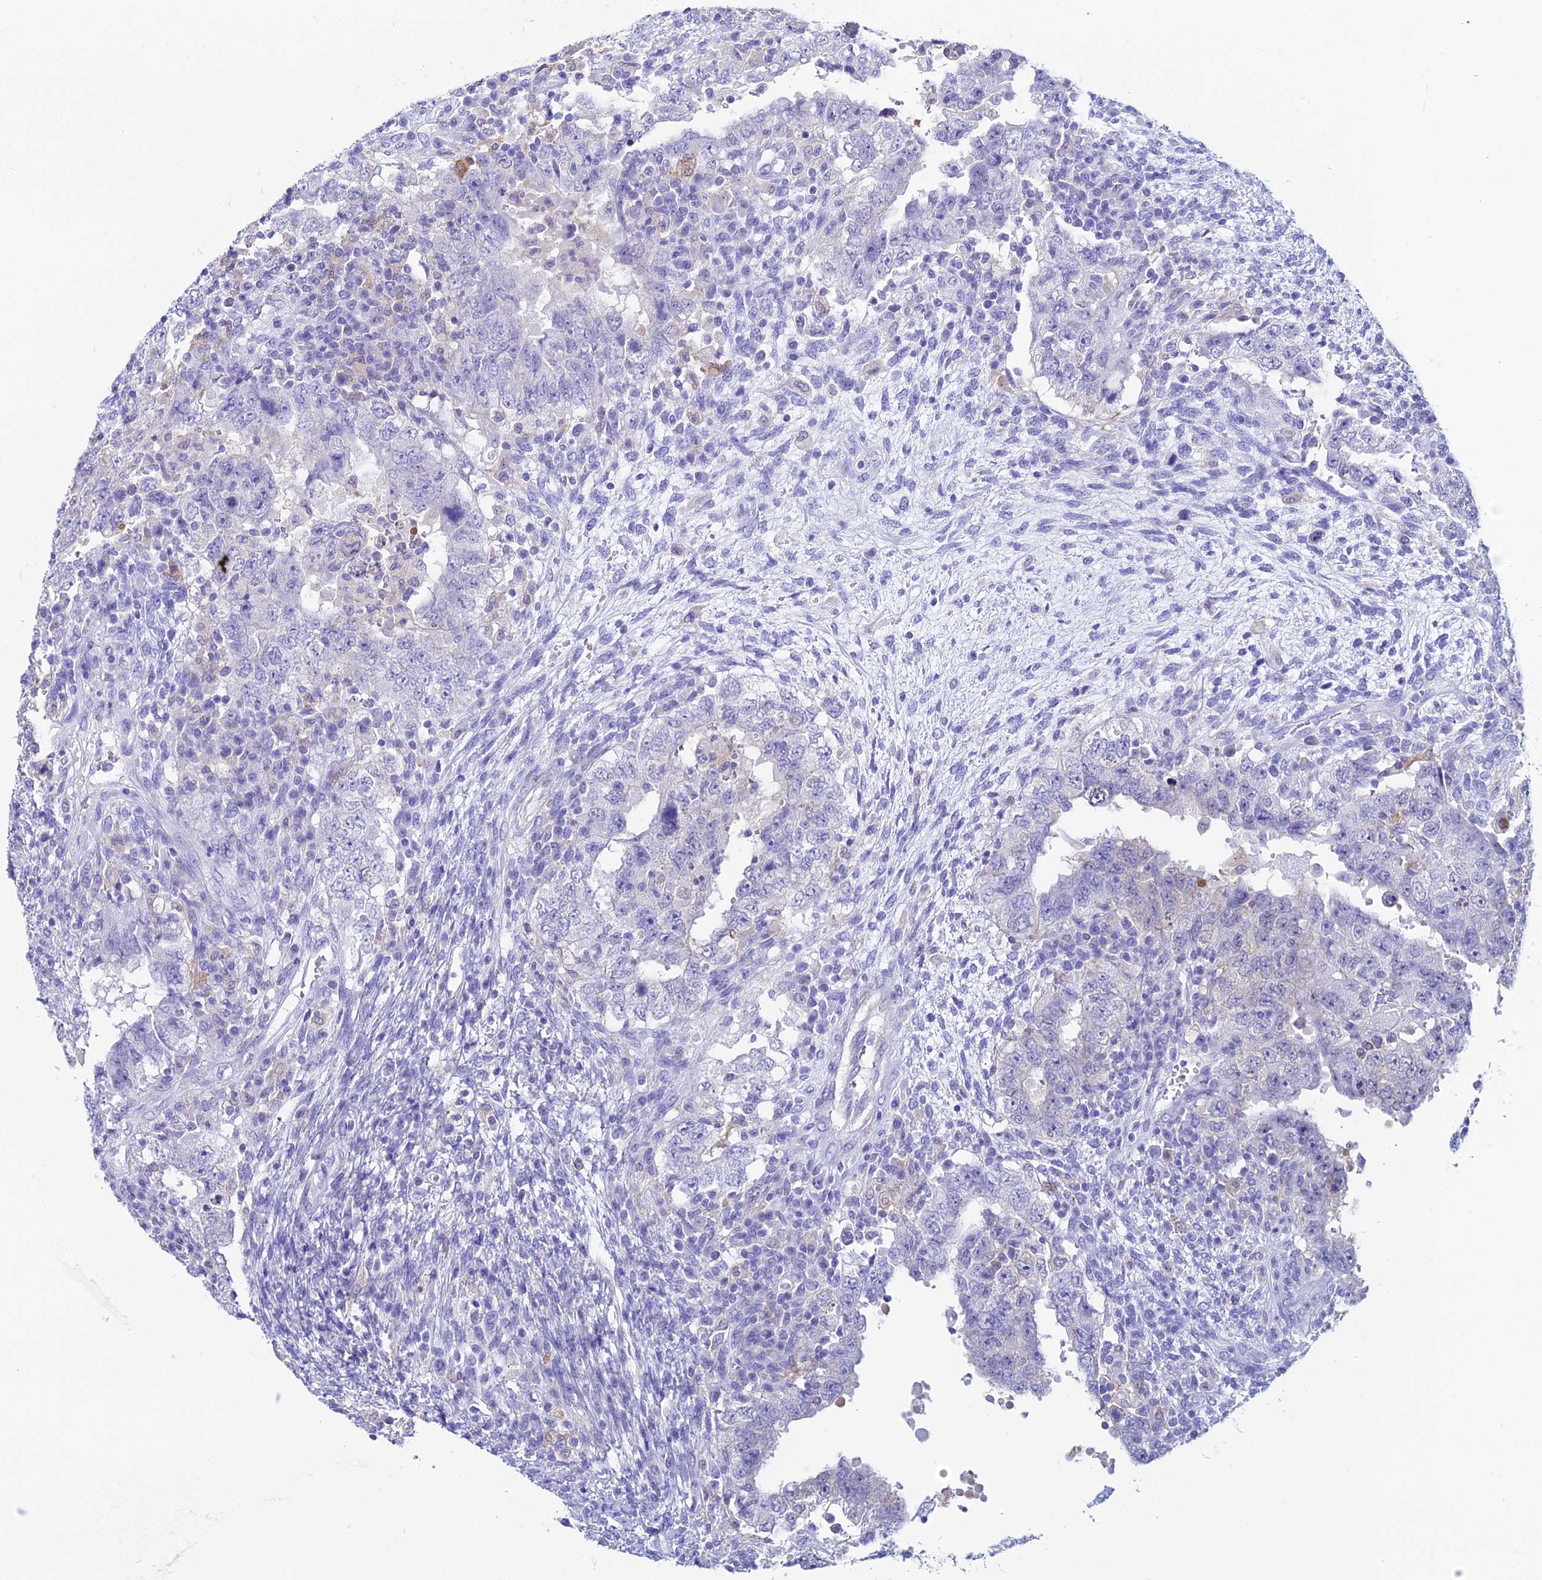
{"staining": {"intensity": "negative", "quantity": "none", "location": "none"}, "tissue": "testis cancer", "cell_type": "Tumor cells", "image_type": "cancer", "snomed": [{"axis": "morphology", "description": "Carcinoma, Embryonal, NOS"}, {"axis": "topography", "description": "Testis"}], "caption": "Image shows no significant protein positivity in tumor cells of testis cancer. (DAB IHC visualized using brightfield microscopy, high magnification).", "gene": "KCNK17", "patient": {"sex": "male", "age": 26}}